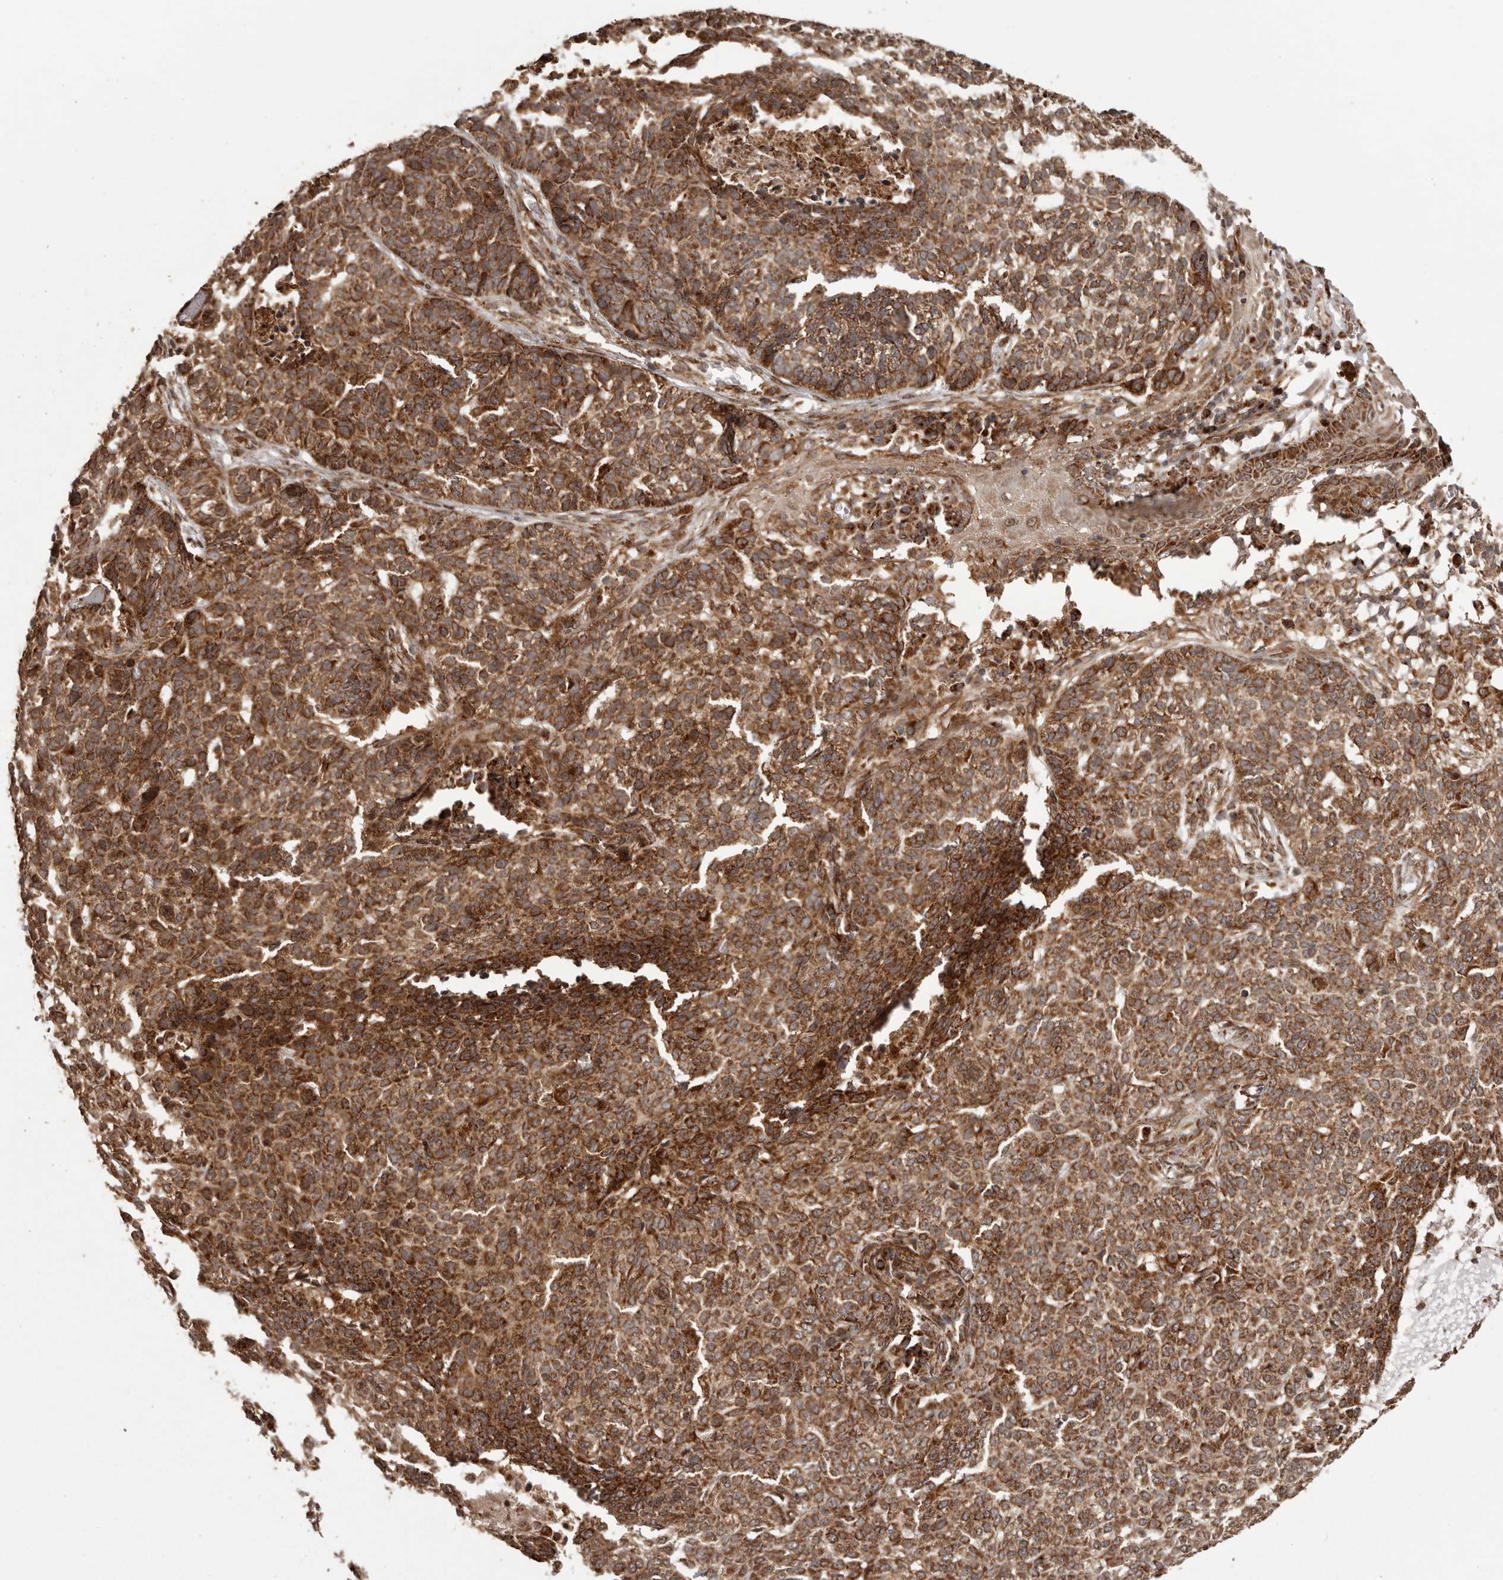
{"staining": {"intensity": "strong", "quantity": ">75%", "location": "cytoplasmic/membranous"}, "tissue": "skin cancer", "cell_type": "Tumor cells", "image_type": "cancer", "snomed": [{"axis": "morphology", "description": "Basal cell carcinoma"}, {"axis": "topography", "description": "Skin"}], "caption": "Skin cancer (basal cell carcinoma) stained for a protein (brown) displays strong cytoplasmic/membranous positive expression in about >75% of tumor cells.", "gene": "CHRM2", "patient": {"sex": "male", "age": 85}}